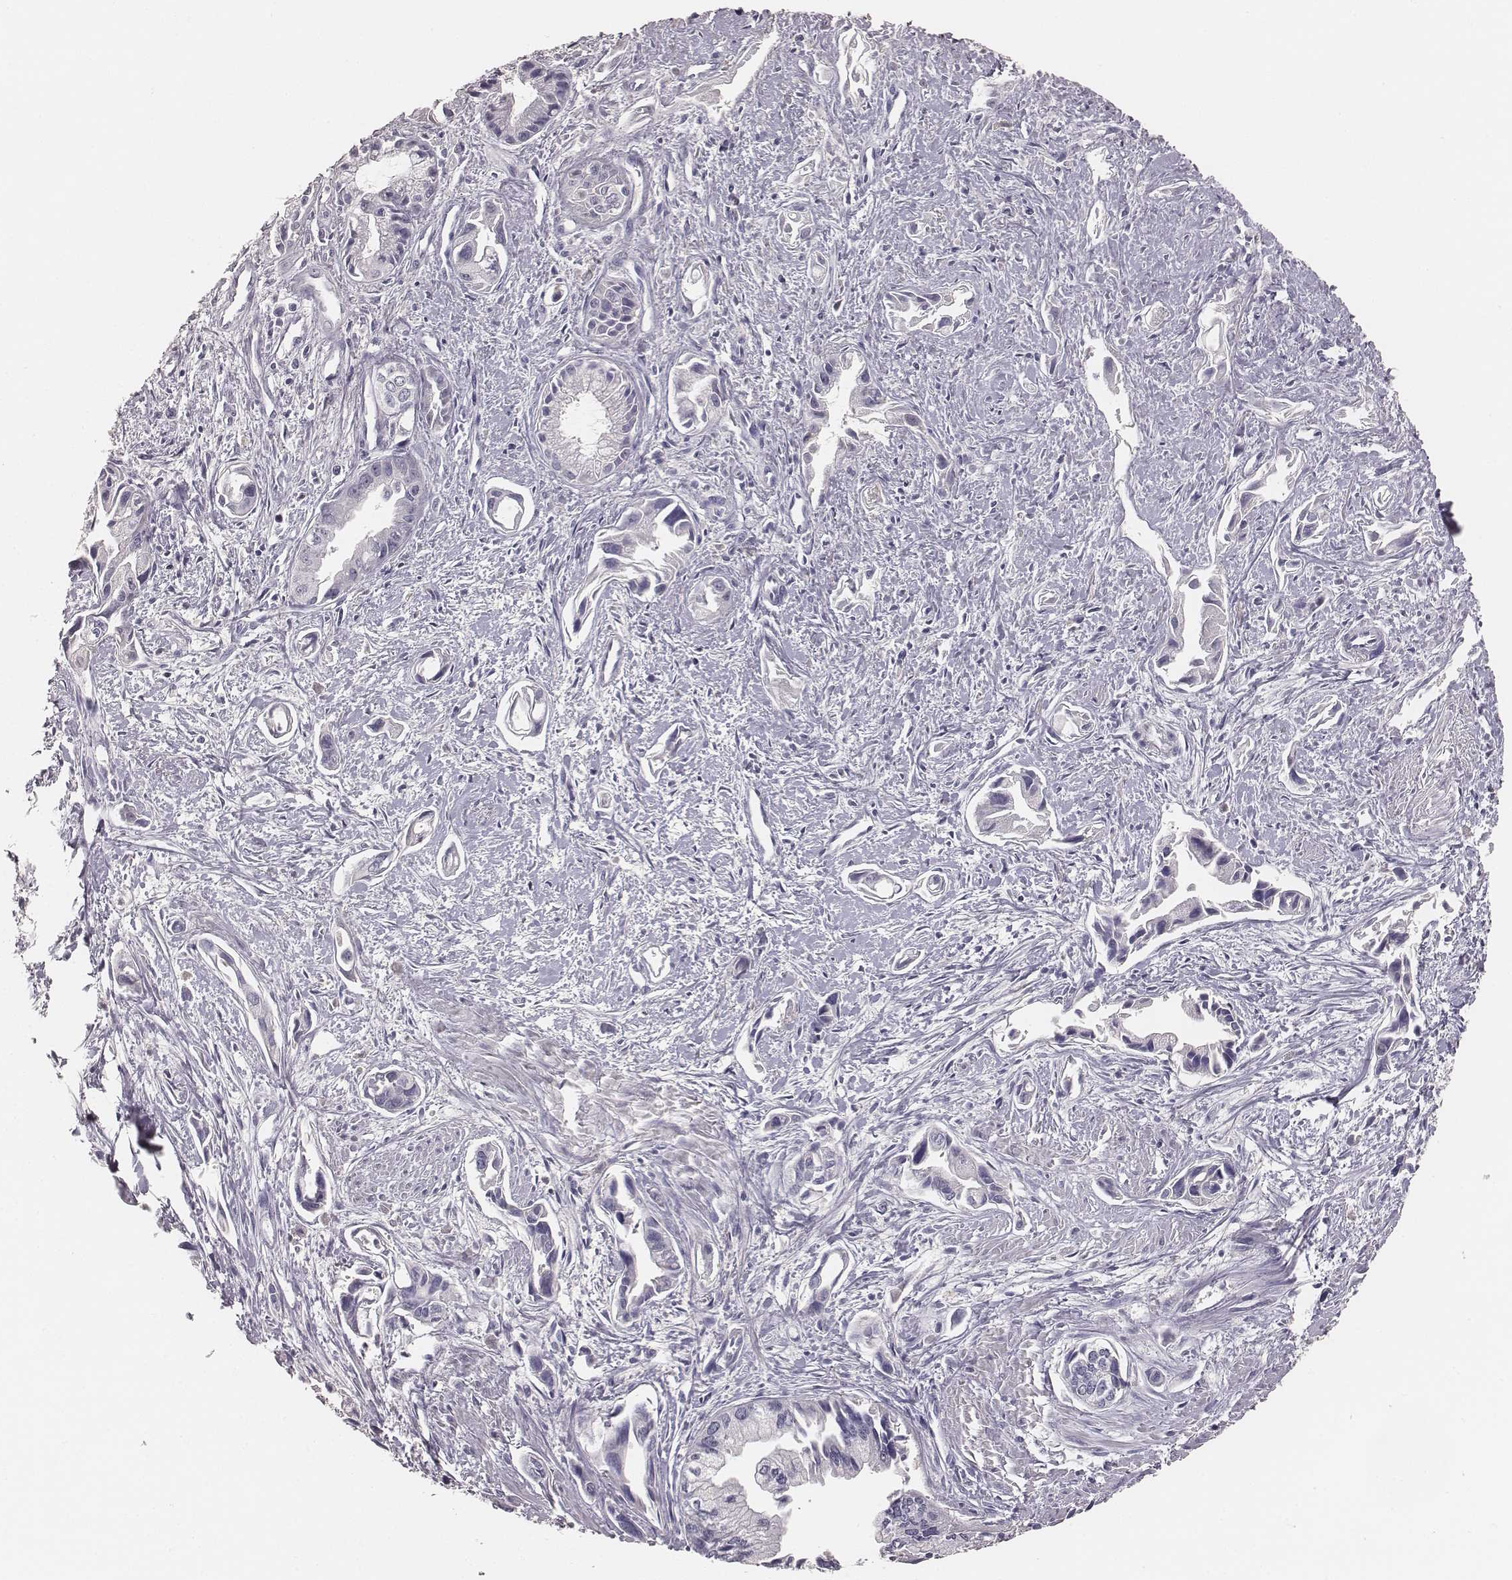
{"staining": {"intensity": "negative", "quantity": "none", "location": "none"}, "tissue": "pancreatic cancer", "cell_type": "Tumor cells", "image_type": "cancer", "snomed": [{"axis": "morphology", "description": "Adenocarcinoma, NOS"}, {"axis": "topography", "description": "Pancreas"}], "caption": "This is a photomicrograph of immunohistochemistry (IHC) staining of pancreatic adenocarcinoma, which shows no positivity in tumor cells.", "gene": "MYH6", "patient": {"sex": "female", "age": 61}}